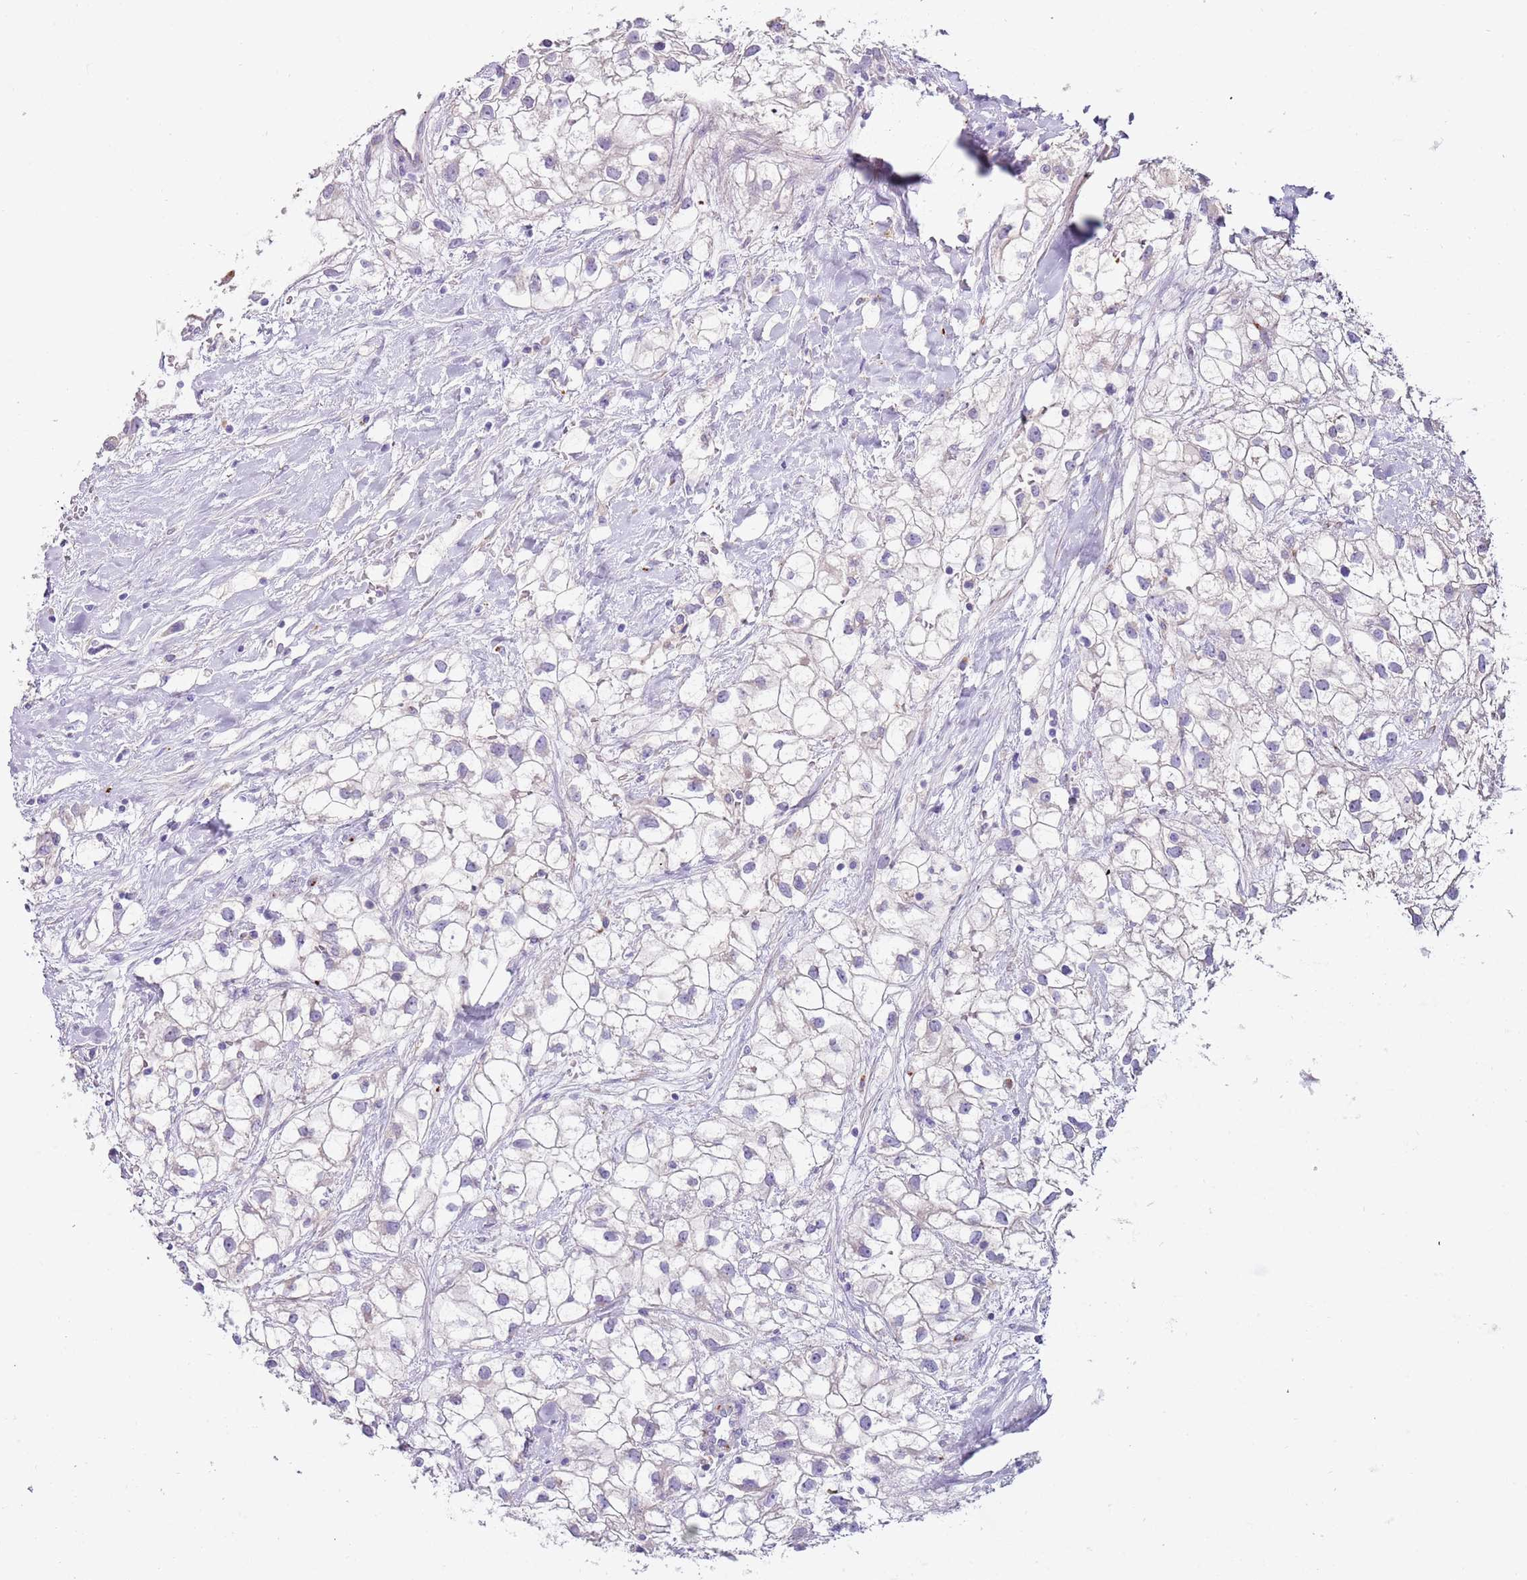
{"staining": {"intensity": "negative", "quantity": "none", "location": "none"}, "tissue": "renal cancer", "cell_type": "Tumor cells", "image_type": "cancer", "snomed": [{"axis": "morphology", "description": "Adenocarcinoma, NOS"}, {"axis": "topography", "description": "Kidney"}], "caption": "This is an immunohistochemistry image of renal cancer (adenocarcinoma). There is no expression in tumor cells.", "gene": "LRRN3", "patient": {"sex": "male", "age": 59}}